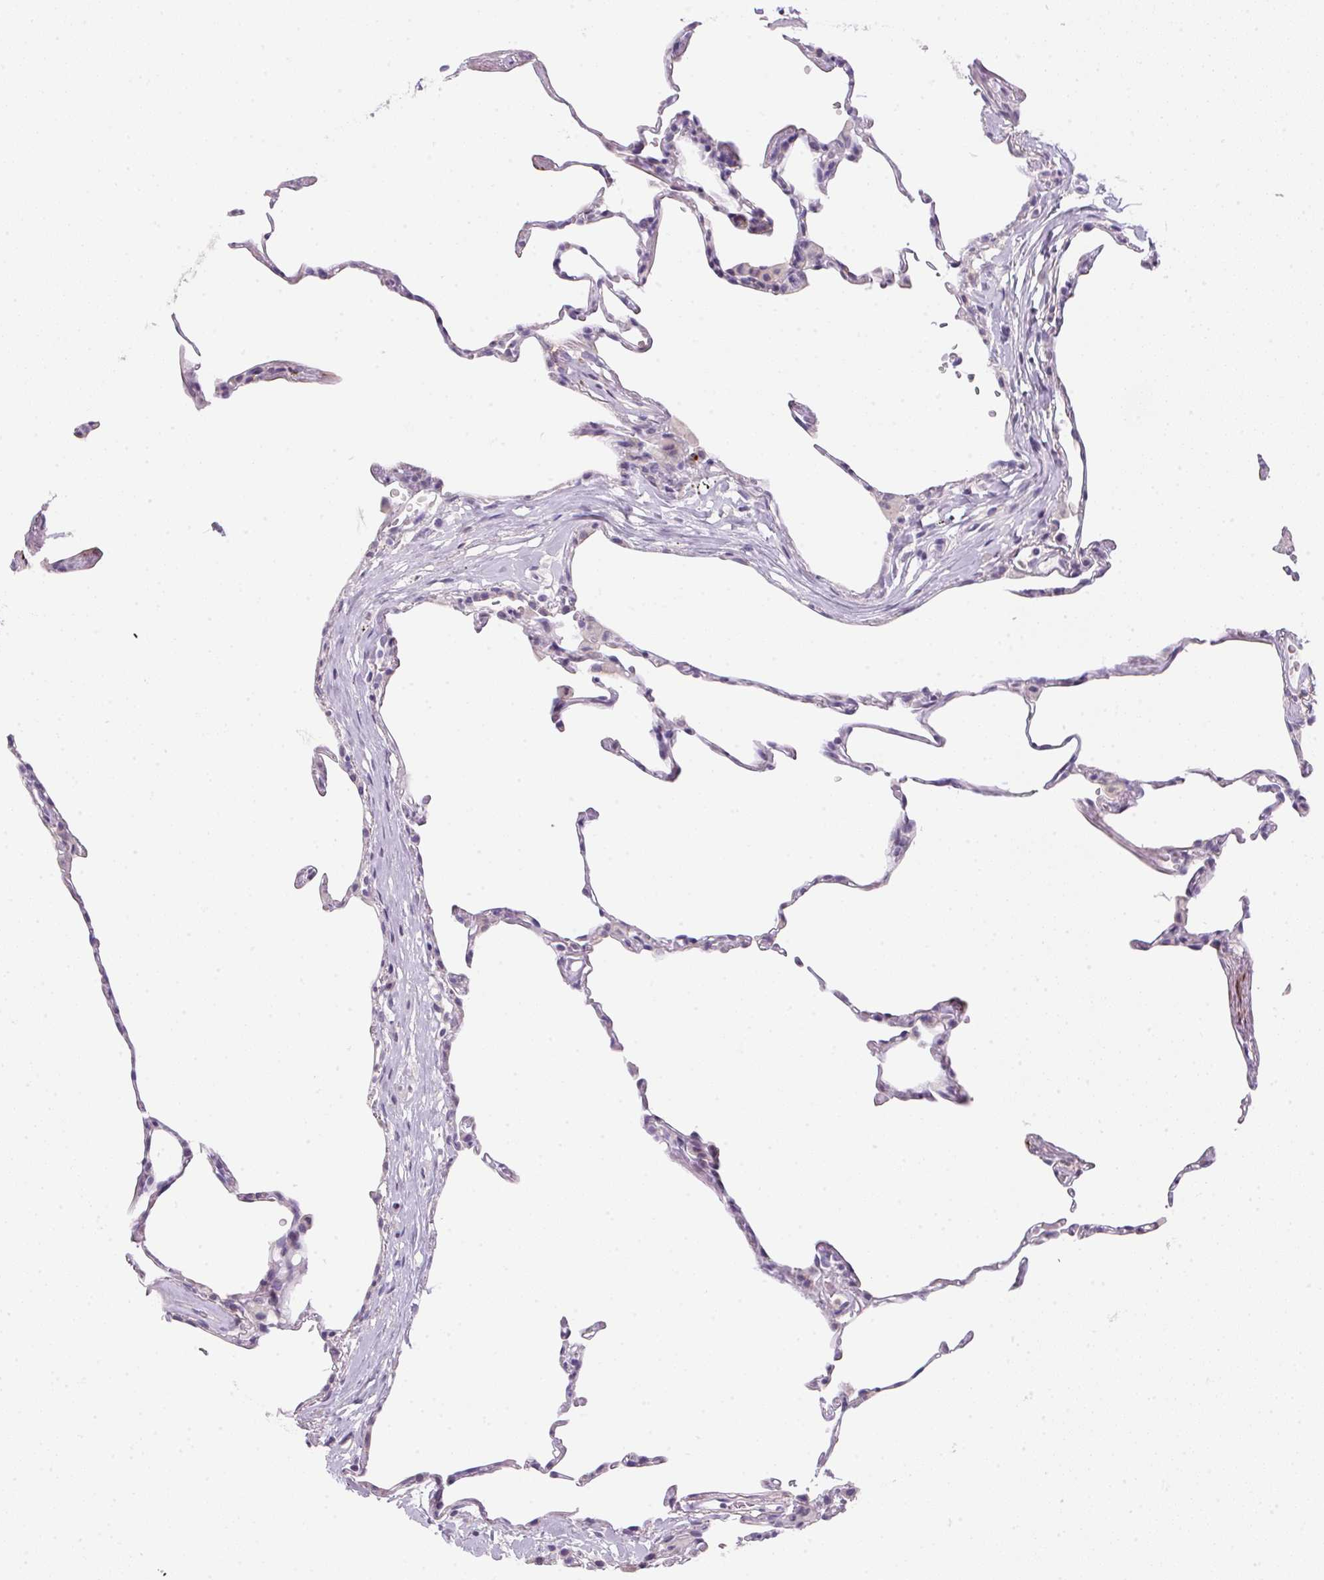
{"staining": {"intensity": "negative", "quantity": "none", "location": "none"}, "tissue": "lung", "cell_type": "Alveolar cells", "image_type": "normal", "snomed": [{"axis": "morphology", "description": "Normal tissue, NOS"}, {"axis": "topography", "description": "Lung"}], "caption": "Alveolar cells show no significant protein staining in unremarkable lung. (Stains: DAB immunohistochemistry with hematoxylin counter stain, Microscopy: brightfield microscopy at high magnification).", "gene": "ECPAS", "patient": {"sex": "female", "age": 57}}